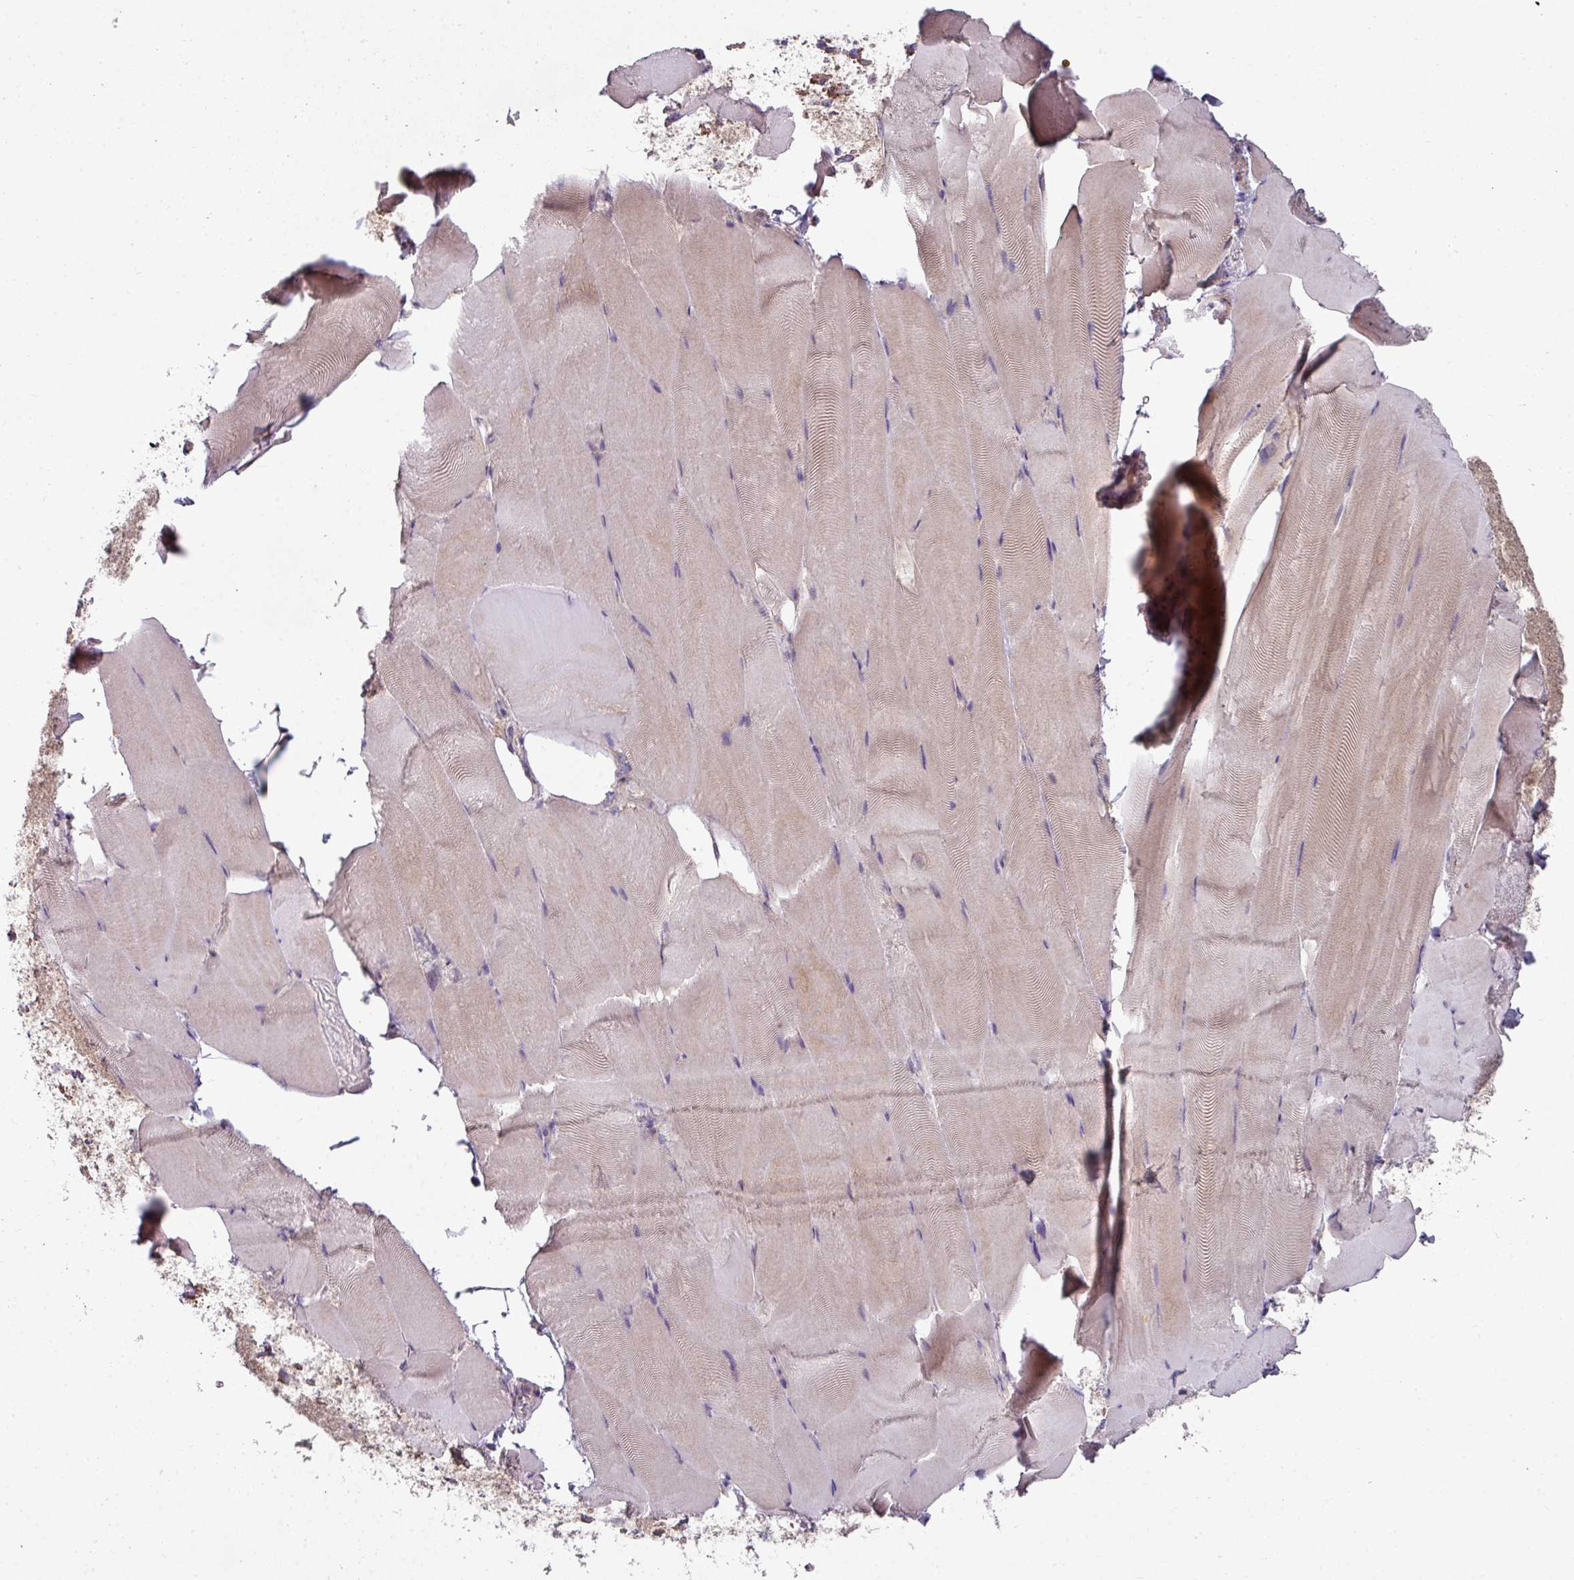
{"staining": {"intensity": "weak", "quantity": "<25%", "location": "cytoplasmic/membranous"}, "tissue": "skeletal muscle", "cell_type": "Myocytes", "image_type": "normal", "snomed": [{"axis": "morphology", "description": "Normal tissue, NOS"}, {"axis": "topography", "description": "Skeletal muscle"}], "caption": "A high-resolution photomicrograph shows immunohistochemistry staining of unremarkable skeletal muscle, which displays no significant expression in myocytes. (Immunohistochemistry, brightfield microscopy, high magnification).", "gene": "LRRC9", "patient": {"sex": "female", "age": 64}}